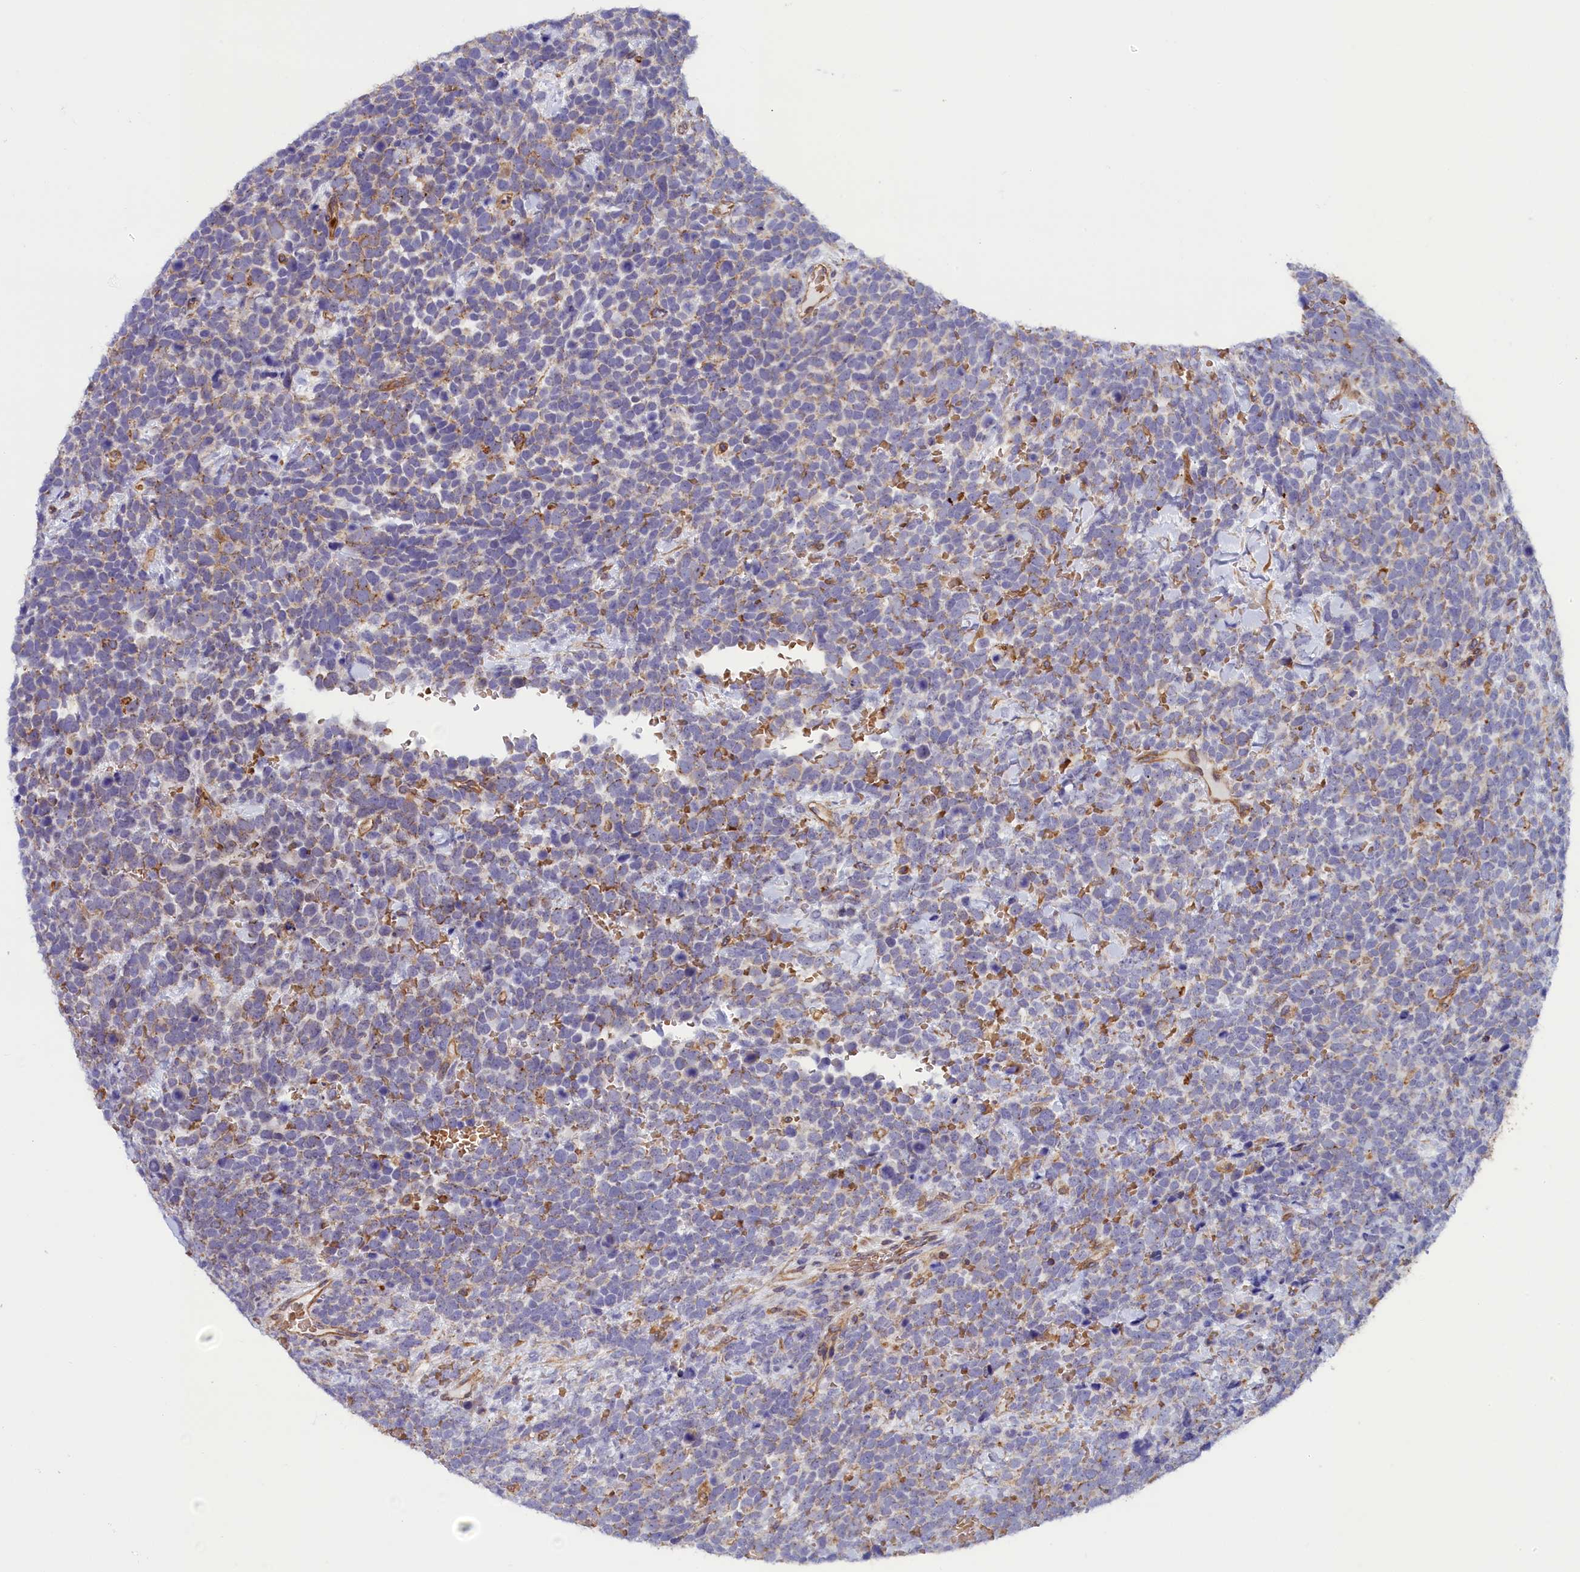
{"staining": {"intensity": "negative", "quantity": "none", "location": "none"}, "tissue": "urothelial cancer", "cell_type": "Tumor cells", "image_type": "cancer", "snomed": [{"axis": "morphology", "description": "Urothelial carcinoma, High grade"}, {"axis": "topography", "description": "Urinary bladder"}], "caption": "IHC of urothelial cancer shows no staining in tumor cells. (DAB IHC visualized using brightfield microscopy, high magnification).", "gene": "ABCC12", "patient": {"sex": "female", "age": 82}}